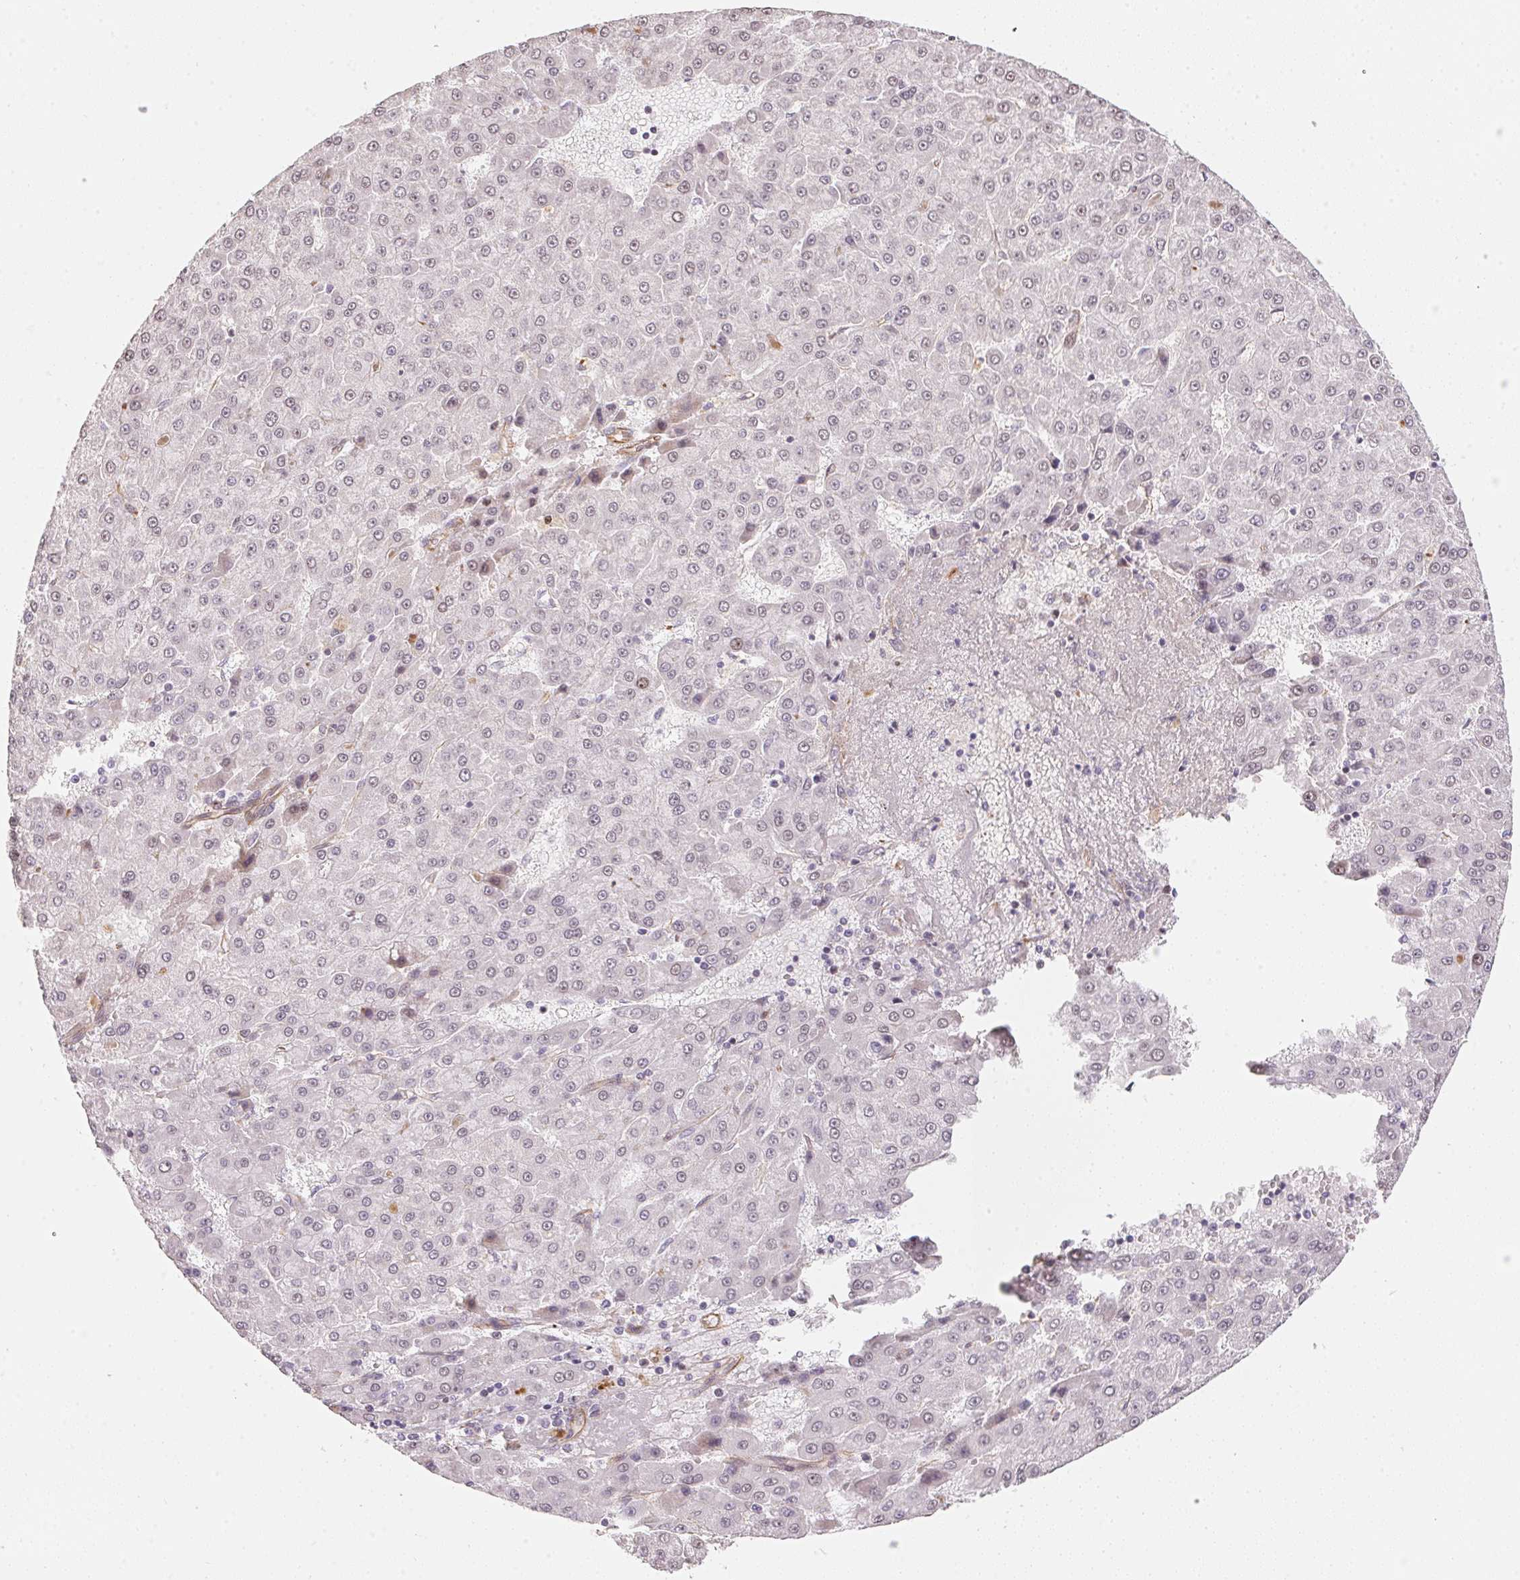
{"staining": {"intensity": "negative", "quantity": "none", "location": "none"}, "tissue": "liver cancer", "cell_type": "Tumor cells", "image_type": "cancer", "snomed": [{"axis": "morphology", "description": "Carcinoma, Hepatocellular, NOS"}, {"axis": "topography", "description": "Liver"}], "caption": "An immunohistochemistry (IHC) image of liver cancer is shown. There is no staining in tumor cells of liver cancer.", "gene": "FOXR2", "patient": {"sex": "male", "age": 78}}